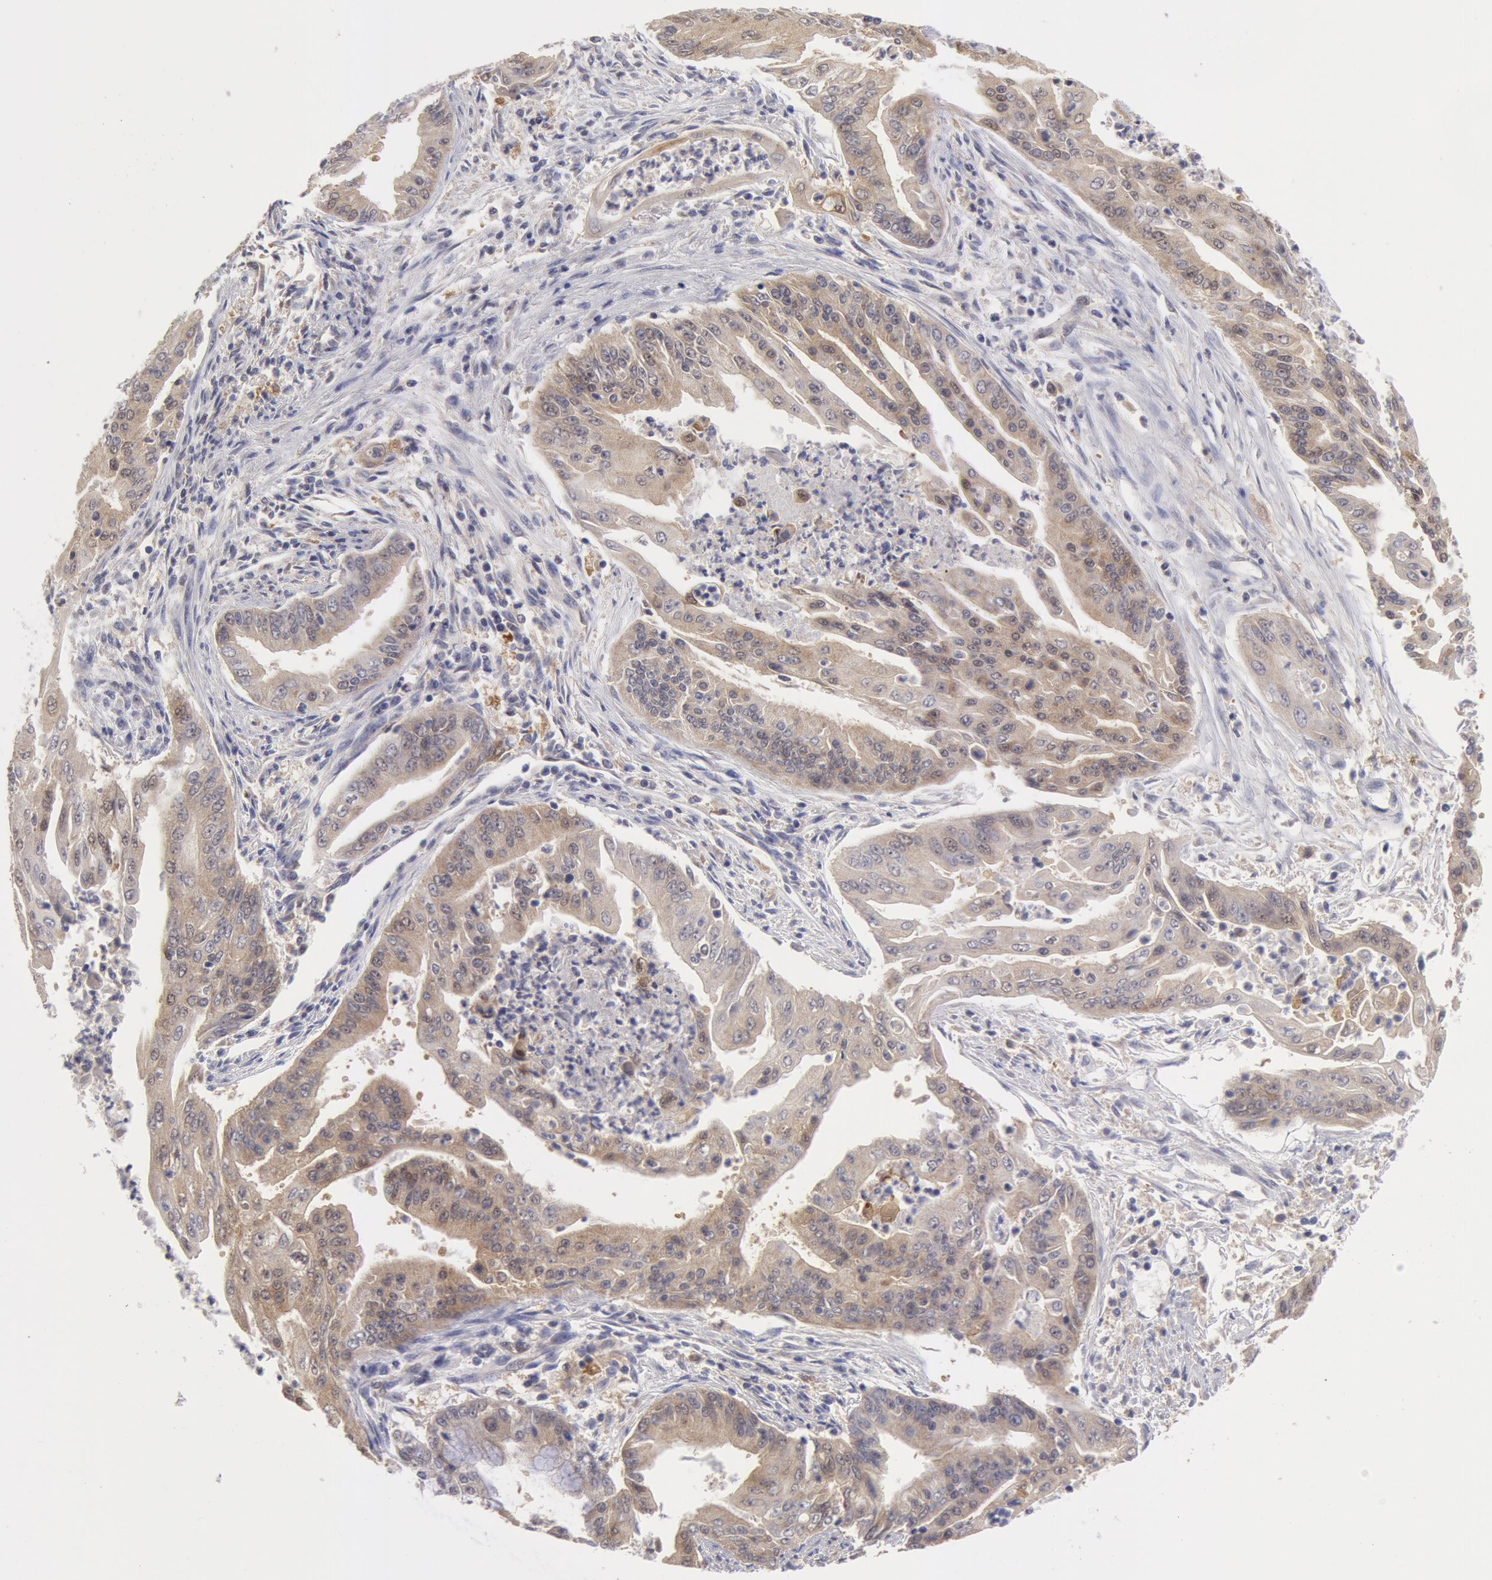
{"staining": {"intensity": "weak", "quantity": "25%-75%", "location": "cytoplasmic/membranous"}, "tissue": "endometrial cancer", "cell_type": "Tumor cells", "image_type": "cancer", "snomed": [{"axis": "morphology", "description": "Adenocarcinoma, NOS"}, {"axis": "topography", "description": "Endometrium"}], "caption": "Protein staining of endometrial cancer (adenocarcinoma) tissue exhibits weak cytoplasmic/membranous expression in about 25%-75% of tumor cells.", "gene": "TXNRD1", "patient": {"sex": "female", "age": 63}}